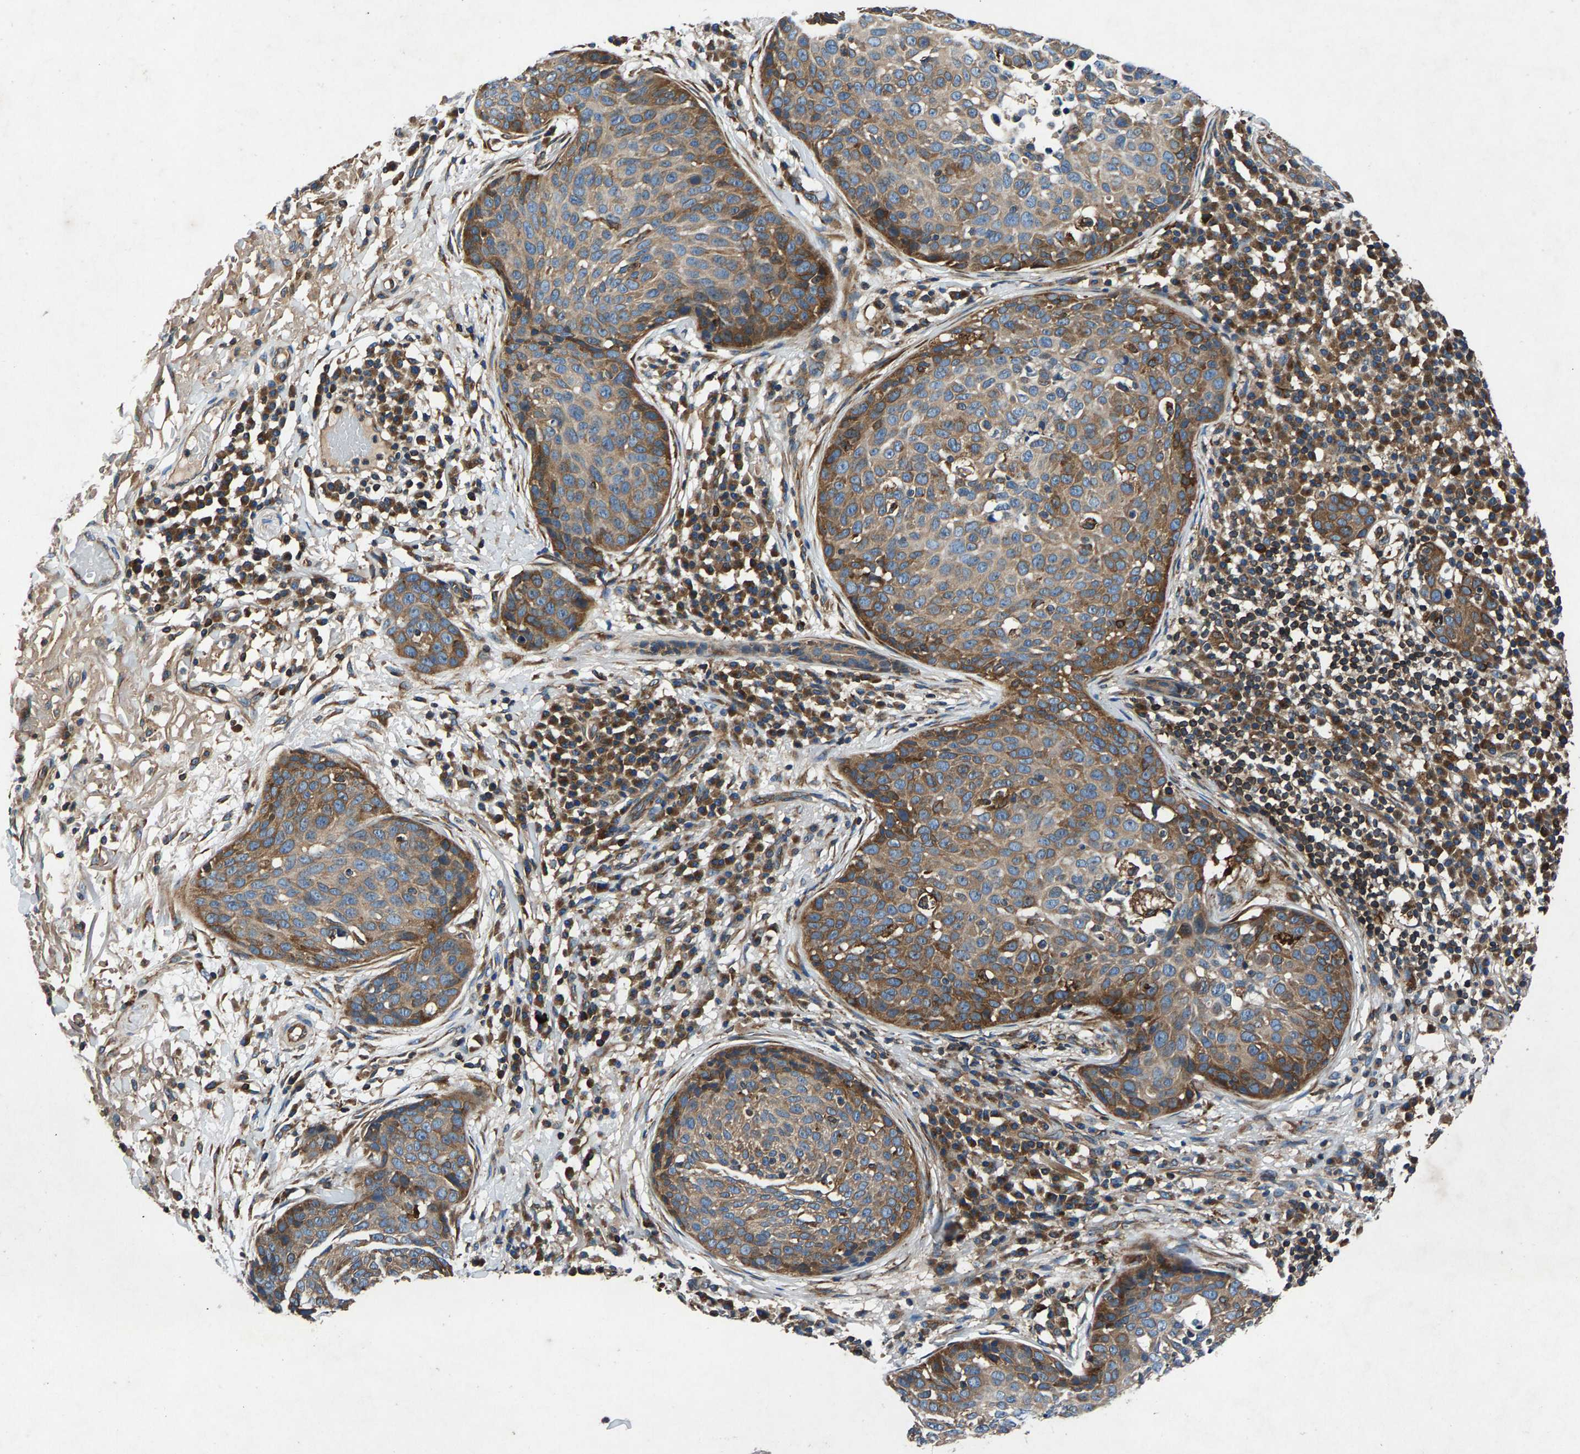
{"staining": {"intensity": "moderate", "quantity": ">75%", "location": "cytoplasmic/membranous"}, "tissue": "skin cancer", "cell_type": "Tumor cells", "image_type": "cancer", "snomed": [{"axis": "morphology", "description": "Squamous cell carcinoma in situ, NOS"}, {"axis": "morphology", "description": "Squamous cell carcinoma, NOS"}, {"axis": "topography", "description": "Skin"}], "caption": "Human skin cancer stained with a protein marker shows moderate staining in tumor cells.", "gene": "LPCAT1", "patient": {"sex": "male", "age": 93}}